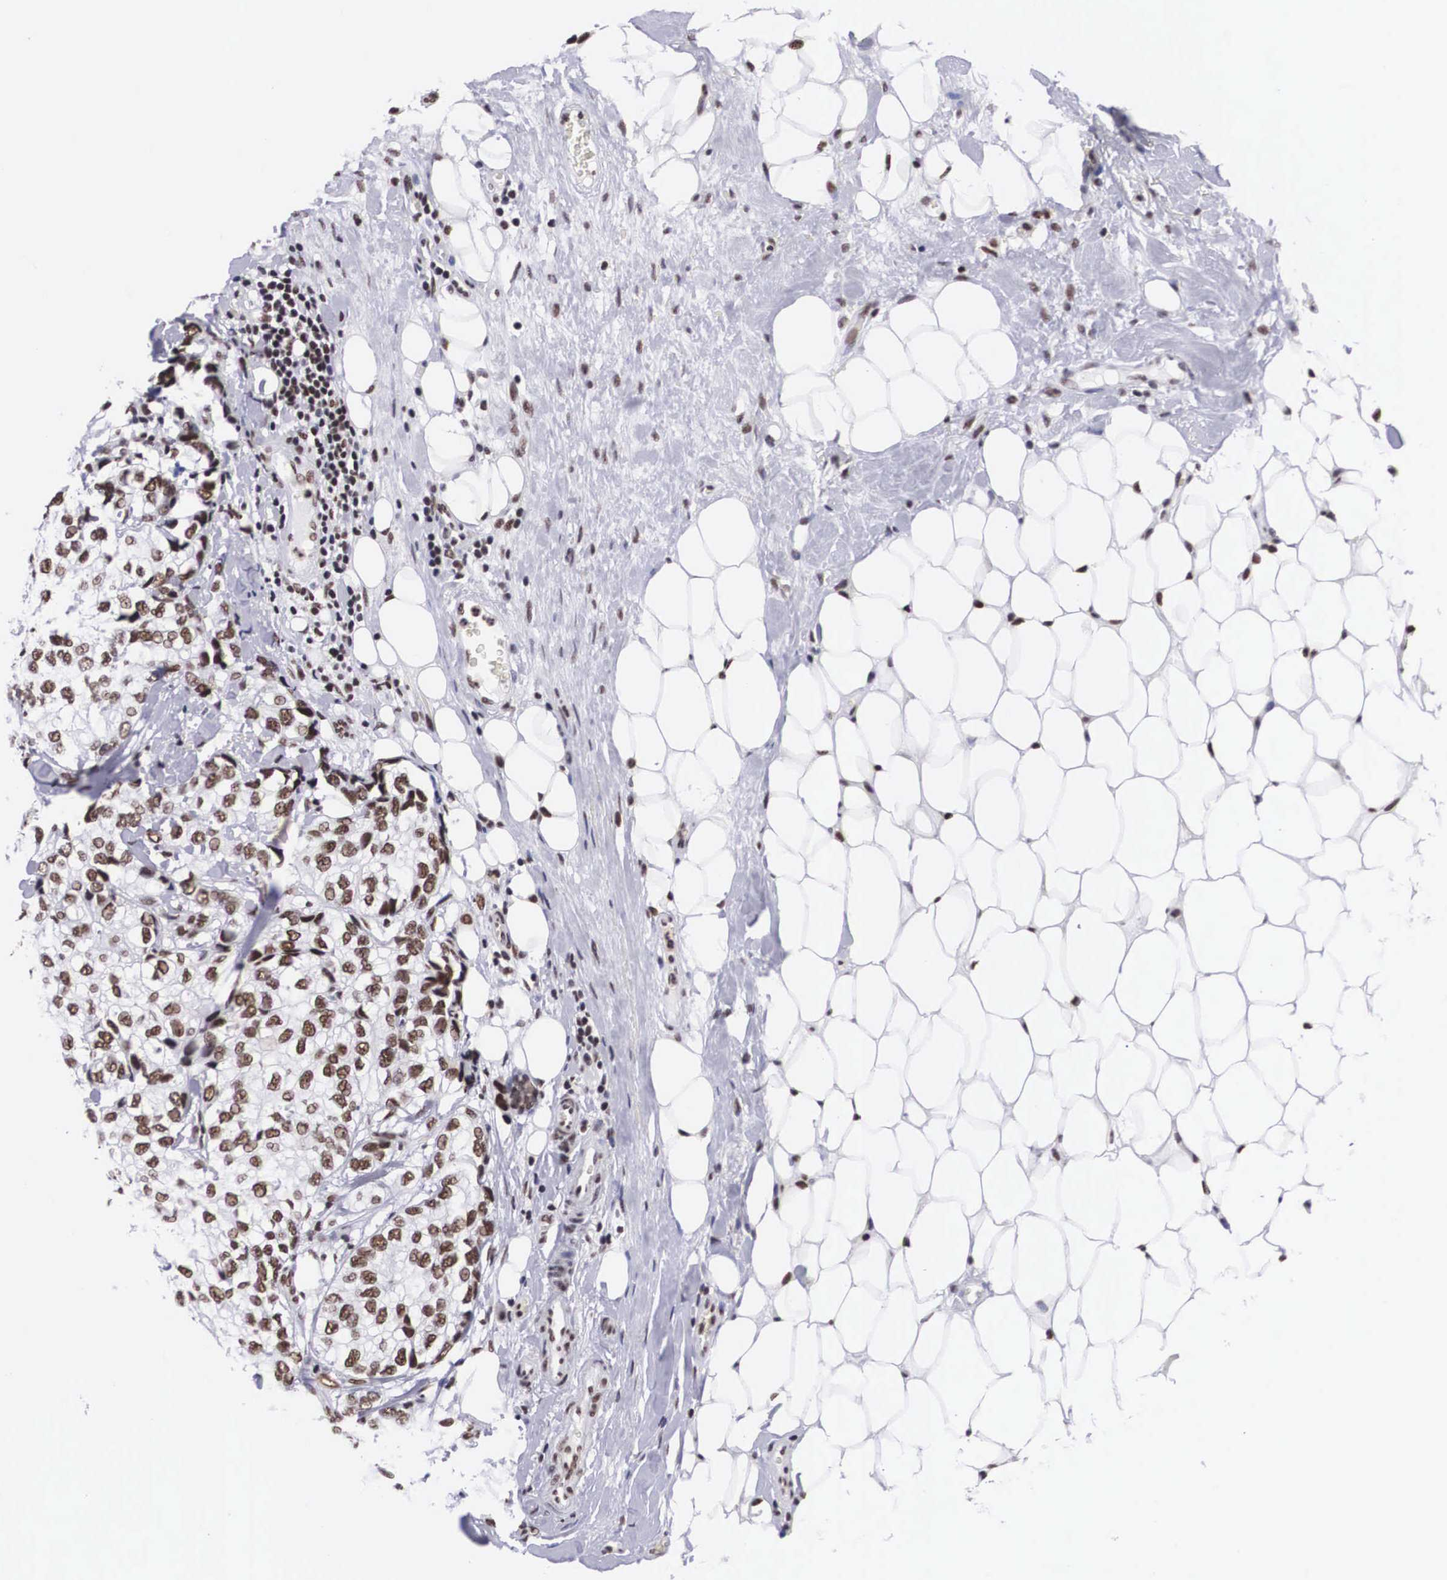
{"staining": {"intensity": "moderate", "quantity": ">75%", "location": "nuclear"}, "tissue": "breast cancer", "cell_type": "Tumor cells", "image_type": "cancer", "snomed": [{"axis": "morphology", "description": "Duct carcinoma"}, {"axis": "topography", "description": "Breast"}], "caption": "Immunohistochemical staining of breast infiltrating ductal carcinoma shows medium levels of moderate nuclear protein staining in about >75% of tumor cells.", "gene": "SF3A1", "patient": {"sex": "female", "age": 68}}